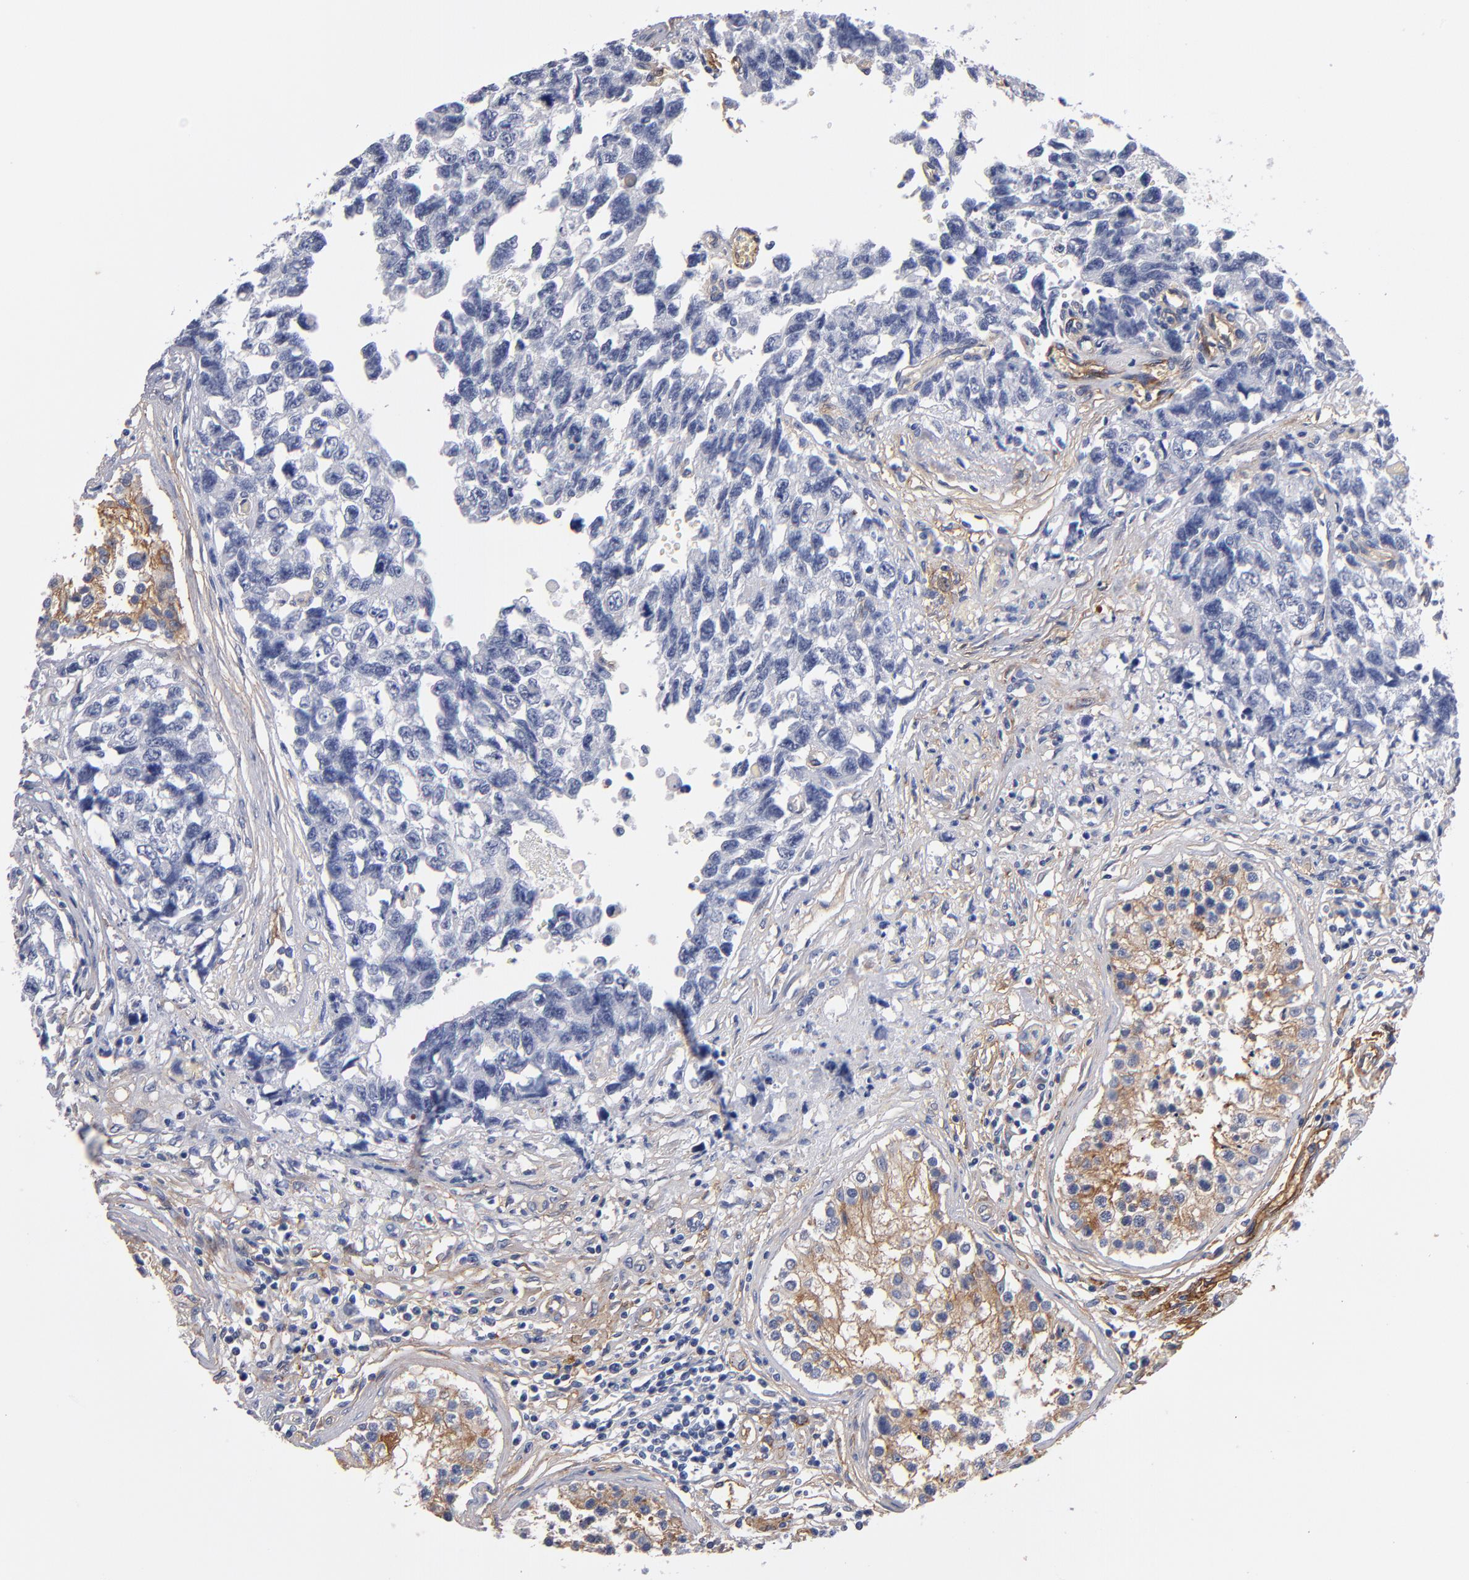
{"staining": {"intensity": "moderate", "quantity": "<25%", "location": "cytoplasmic/membranous"}, "tissue": "testis cancer", "cell_type": "Tumor cells", "image_type": "cancer", "snomed": [{"axis": "morphology", "description": "Carcinoma, Embryonal, NOS"}, {"axis": "topography", "description": "Testis"}], "caption": "IHC image of testis embryonal carcinoma stained for a protein (brown), which displays low levels of moderate cytoplasmic/membranous staining in approximately <25% of tumor cells.", "gene": "PLSCR4", "patient": {"sex": "male", "age": 31}}